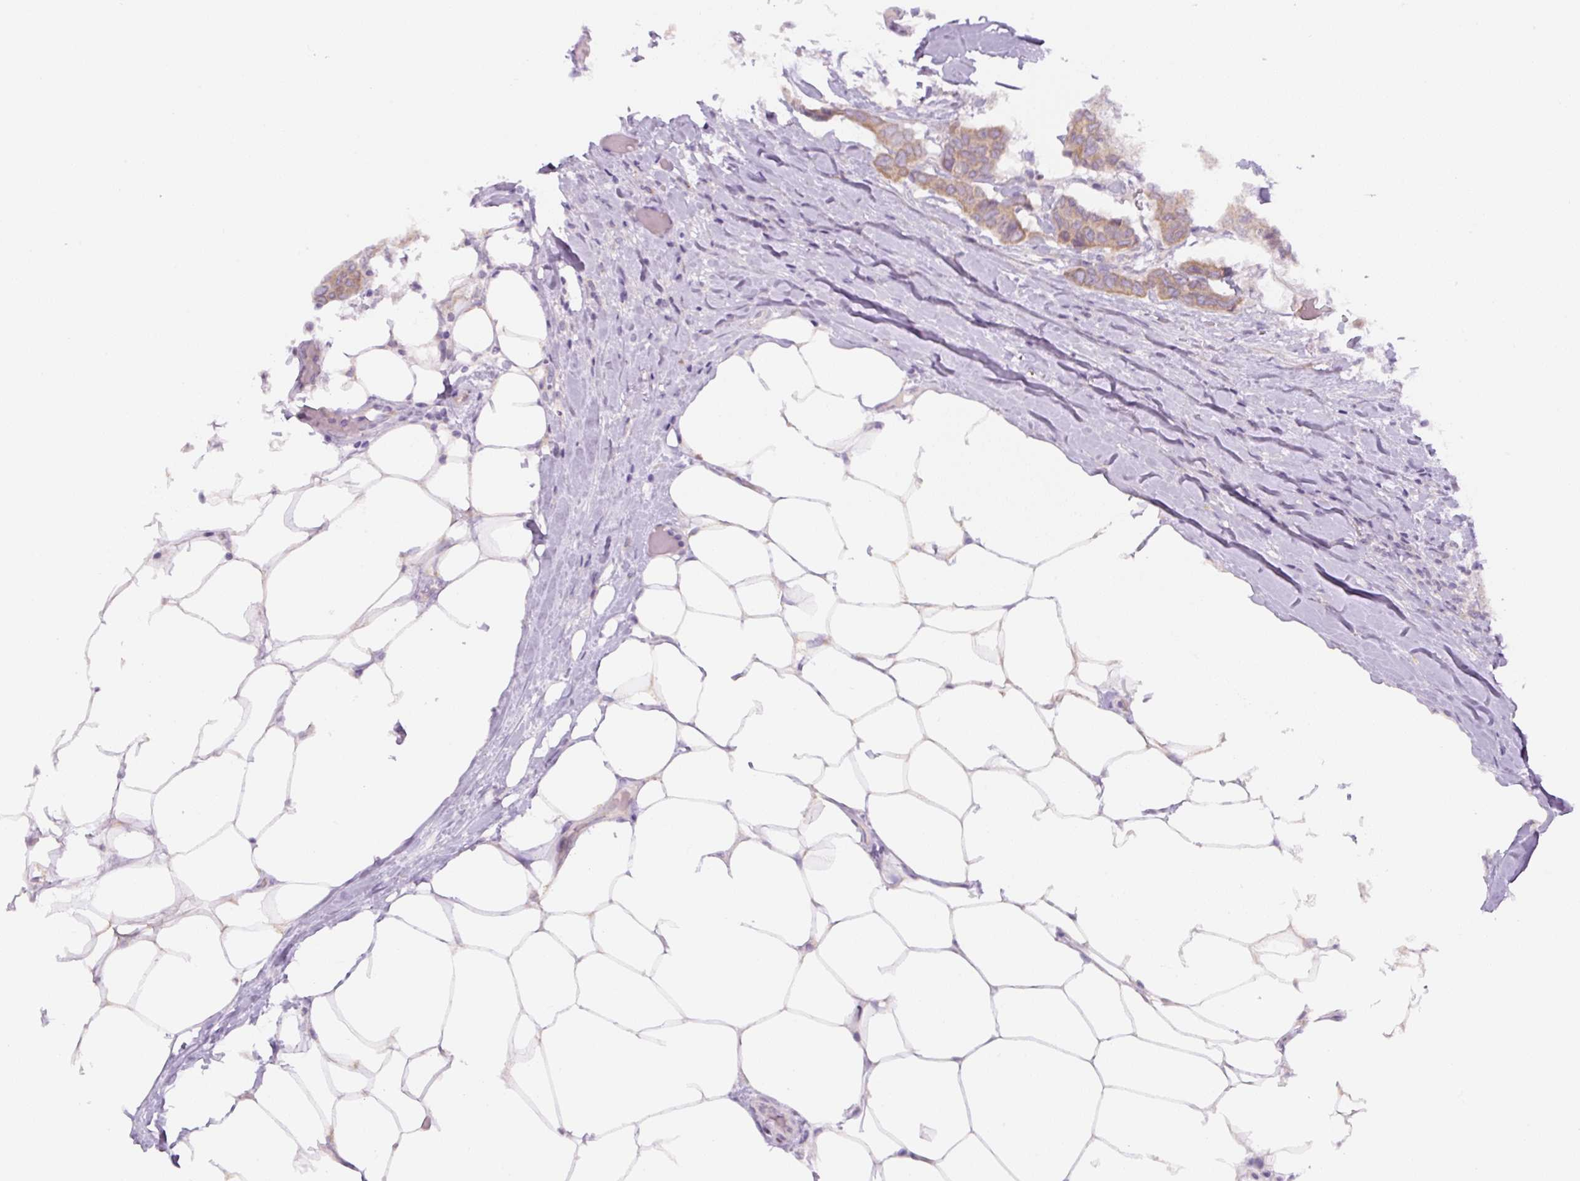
{"staining": {"intensity": "weak", "quantity": ">75%", "location": "cytoplasmic/membranous"}, "tissue": "breast cancer", "cell_type": "Tumor cells", "image_type": "cancer", "snomed": [{"axis": "morphology", "description": "Duct carcinoma"}, {"axis": "topography", "description": "Breast"}], "caption": "IHC staining of intraductal carcinoma (breast), which shows low levels of weak cytoplasmic/membranous expression in about >75% of tumor cells indicating weak cytoplasmic/membranous protein positivity. The staining was performed using DAB (3,3'-diaminobenzidine) (brown) for protein detection and nuclei were counterstained in hematoxylin (blue).", "gene": "YIF1B", "patient": {"sex": "female", "age": 75}}